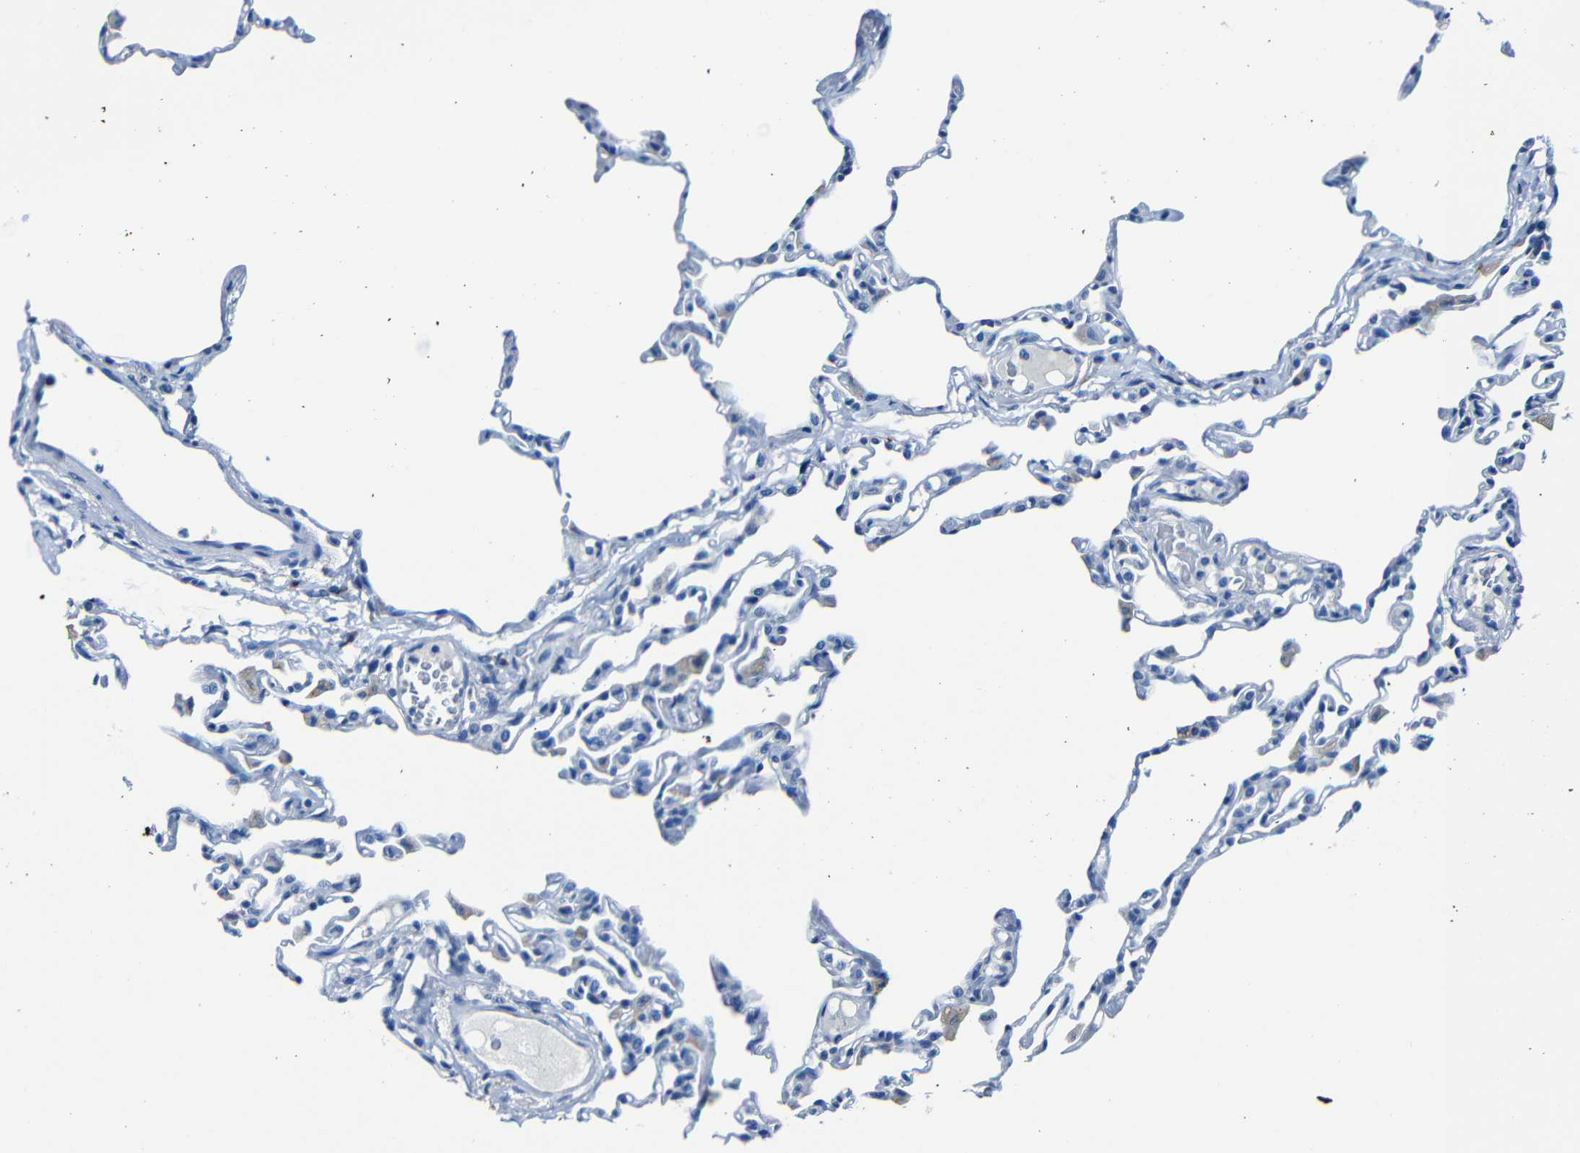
{"staining": {"intensity": "negative", "quantity": "none", "location": "none"}, "tissue": "lung", "cell_type": "Alveolar cells", "image_type": "normal", "snomed": [{"axis": "morphology", "description": "Normal tissue, NOS"}, {"axis": "topography", "description": "Lung"}], "caption": "An immunohistochemistry micrograph of normal lung is shown. There is no staining in alveolar cells of lung.", "gene": "CLDN11", "patient": {"sex": "female", "age": 49}}